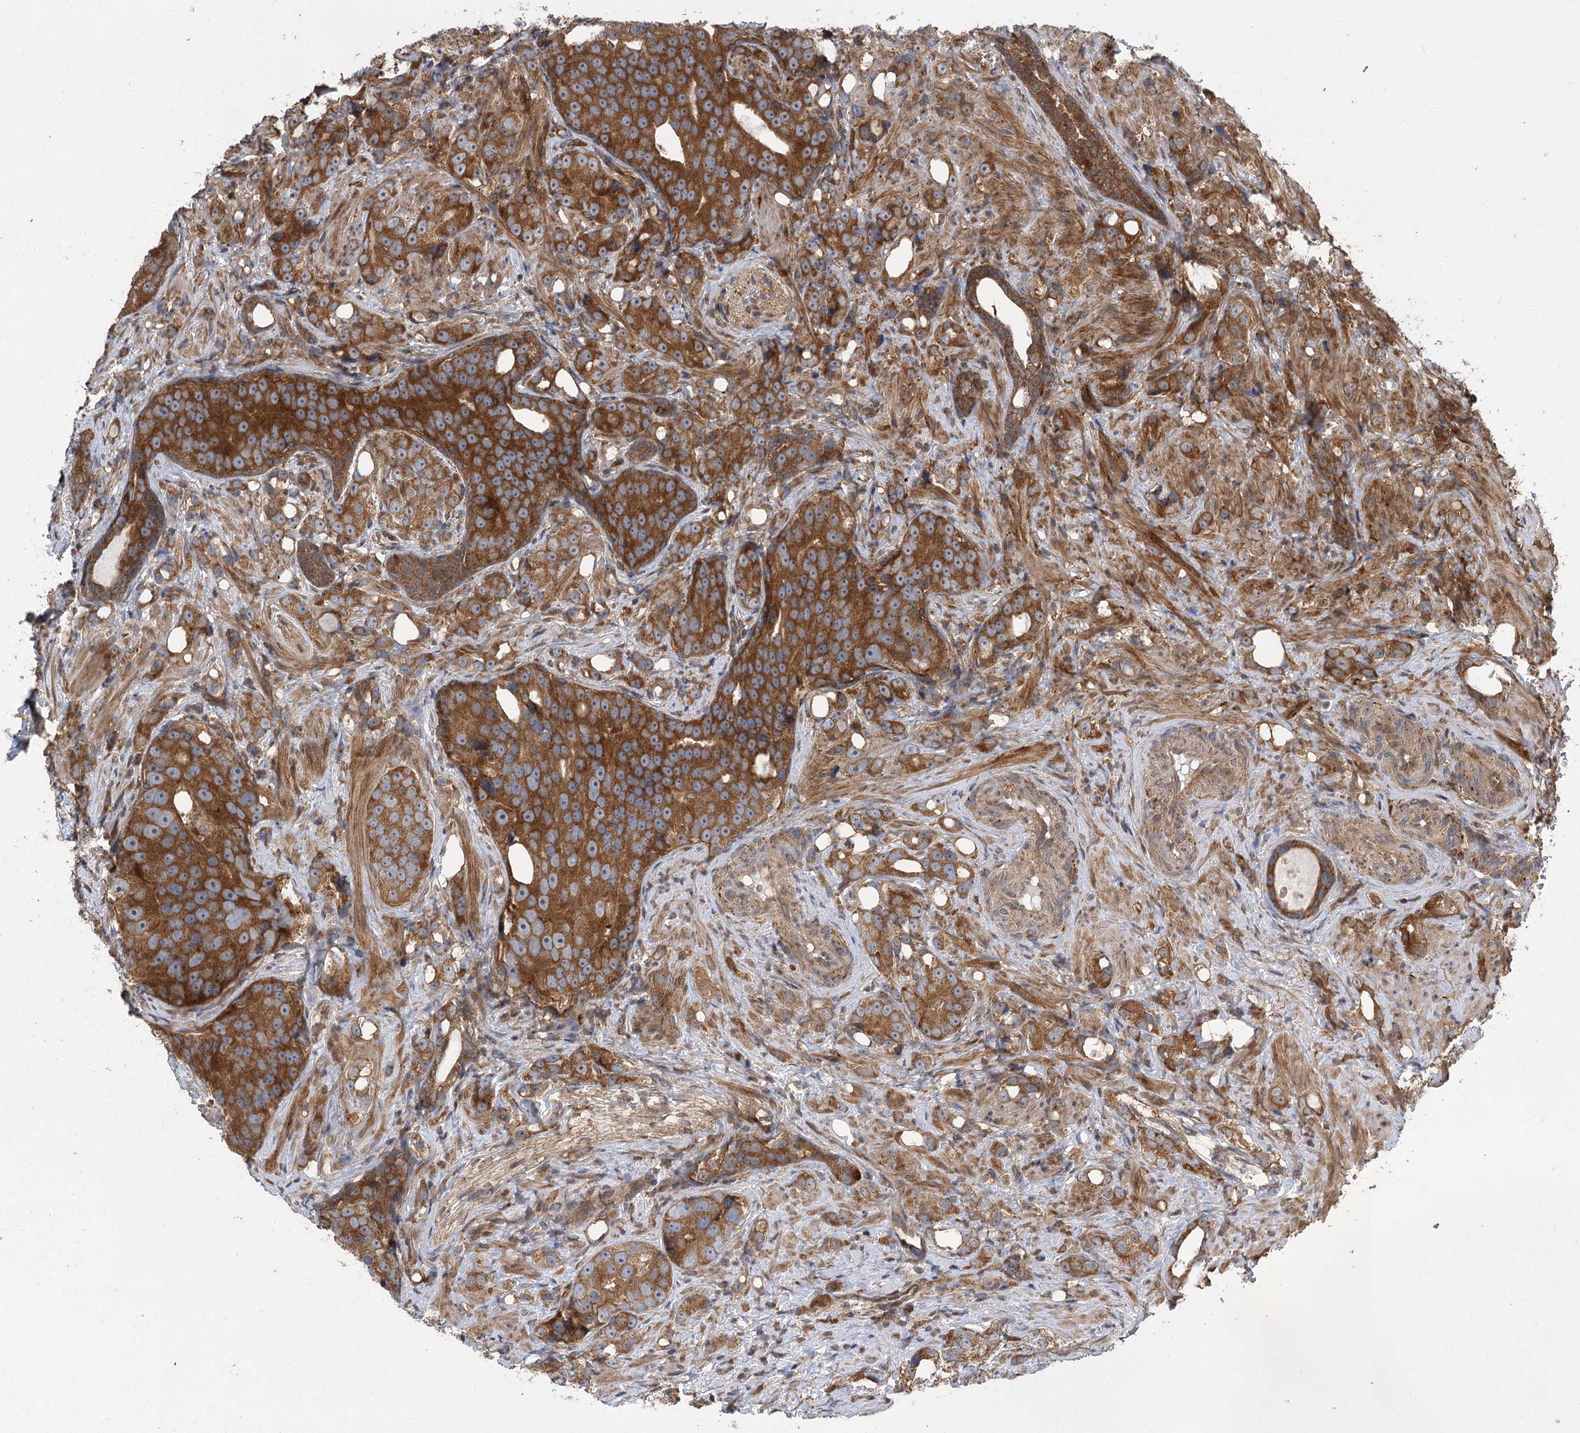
{"staining": {"intensity": "strong", "quantity": ">75%", "location": "cytoplasmic/membranous"}, "tissue": "prostate cancer", "cell_type": "Tumor cells", "image_type": "cancer", "snomed": [{"axis": "morphology", "description": "Adenocarcinoma, High grade"}, {"axis": "topography", "description": "Prostate"}], "caption": "The micrograph exhibits immunohistochemical staining of adenocarcinoma (high-grade) (prostate). There is strong cytoplasmic/membranous positivity is seen in about >75% of tumor cells.", "gene": "C12orf4", "patient": {"sex": "male", "age": 63}}